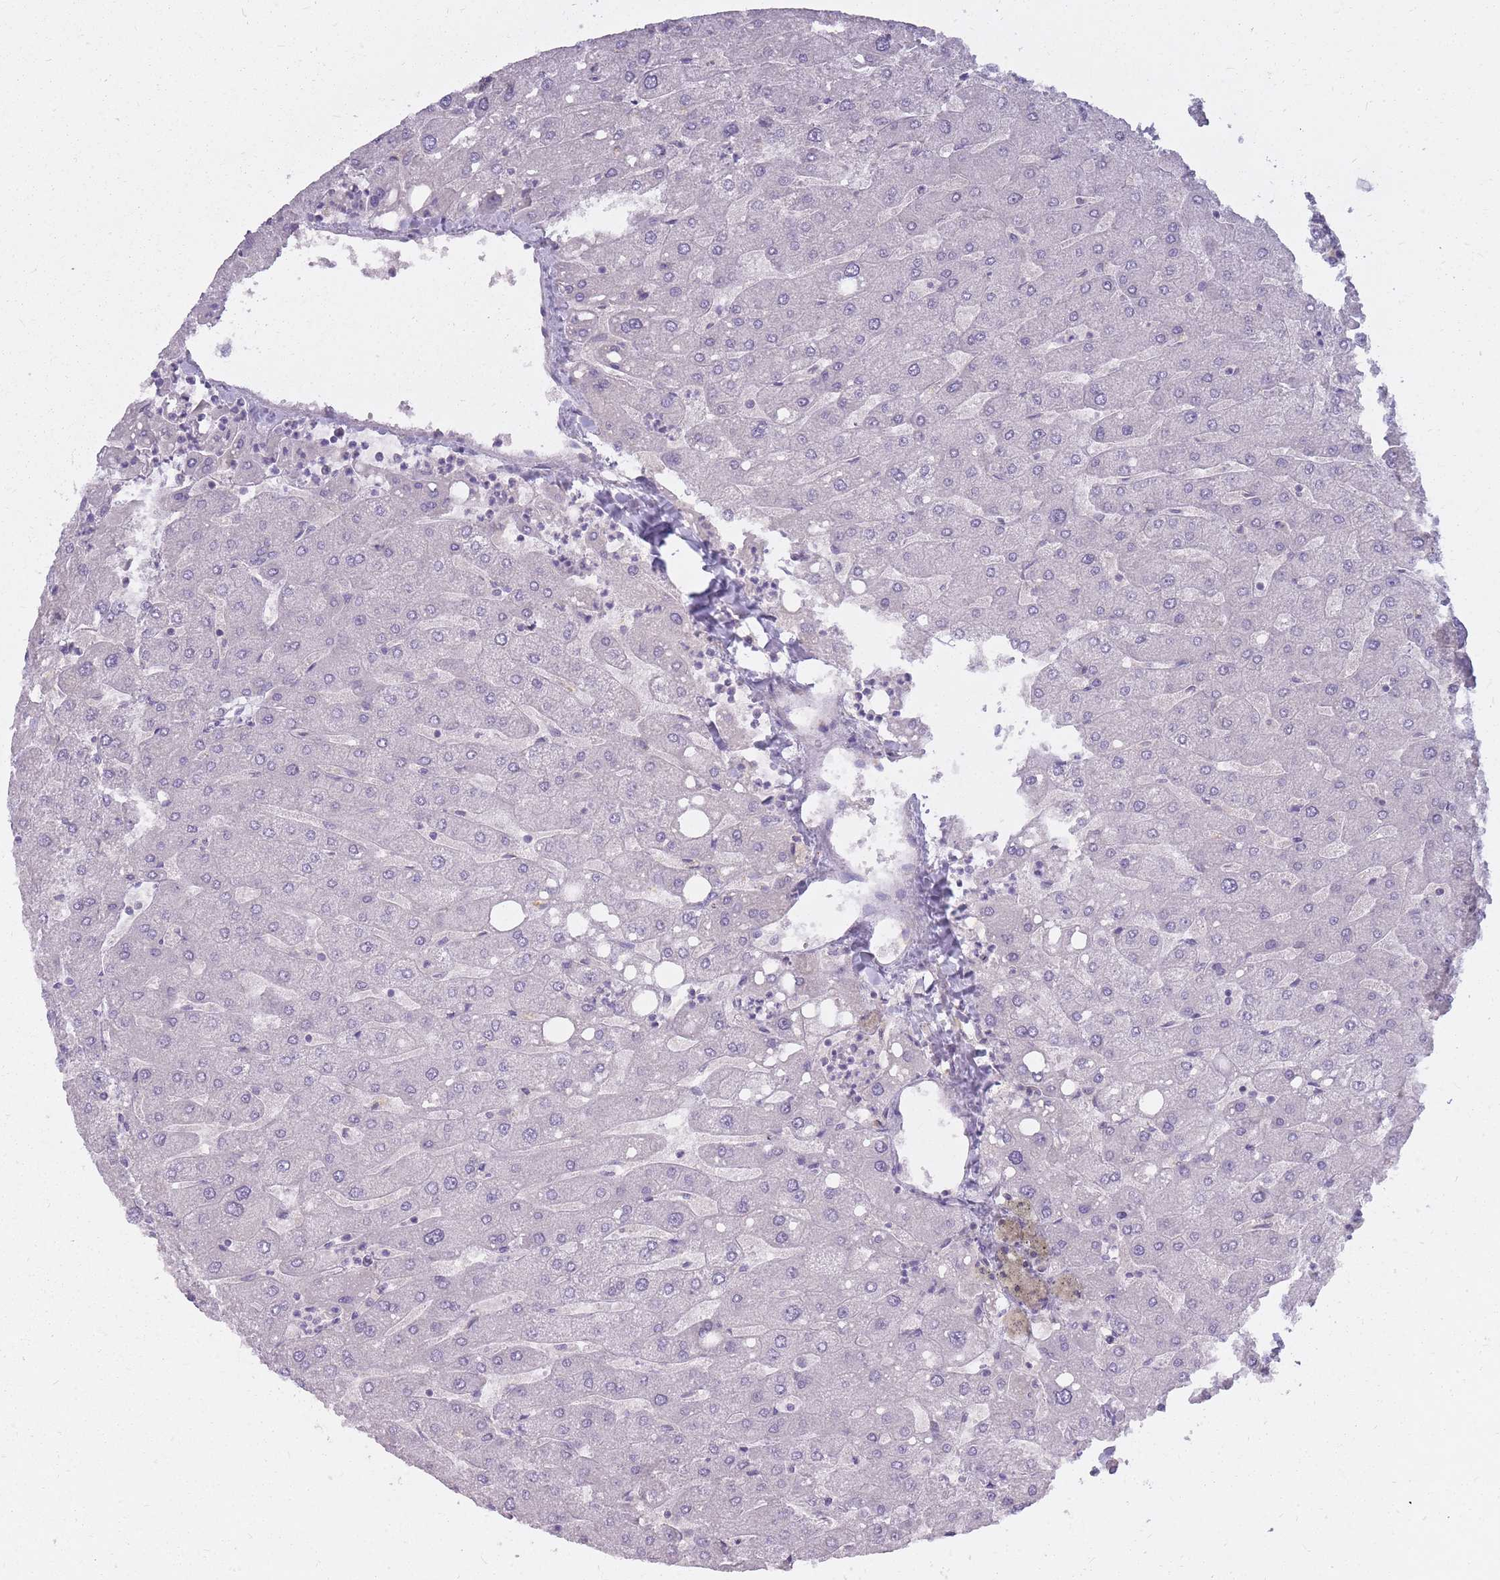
{"staining": {"intensity": "negative", "quantity": "none", "location": "none"}, "tissue": "liver", "cell_type": "Cholangiocytes", "image_type": "normal", "snomed": [{"axis": "morphology", "description": "Normal tissue, NOS"}, {"axis": "topography", "description": "Liver"}], "caption": "A micrograph of human liver is negative for staining in cholangiocytes. (Brightfield microscopy of DAB immunohistochemistry (IHC) at high magnification).", "gene": "ALKBH4", "patient": {"sex": "male", "age": 67}}